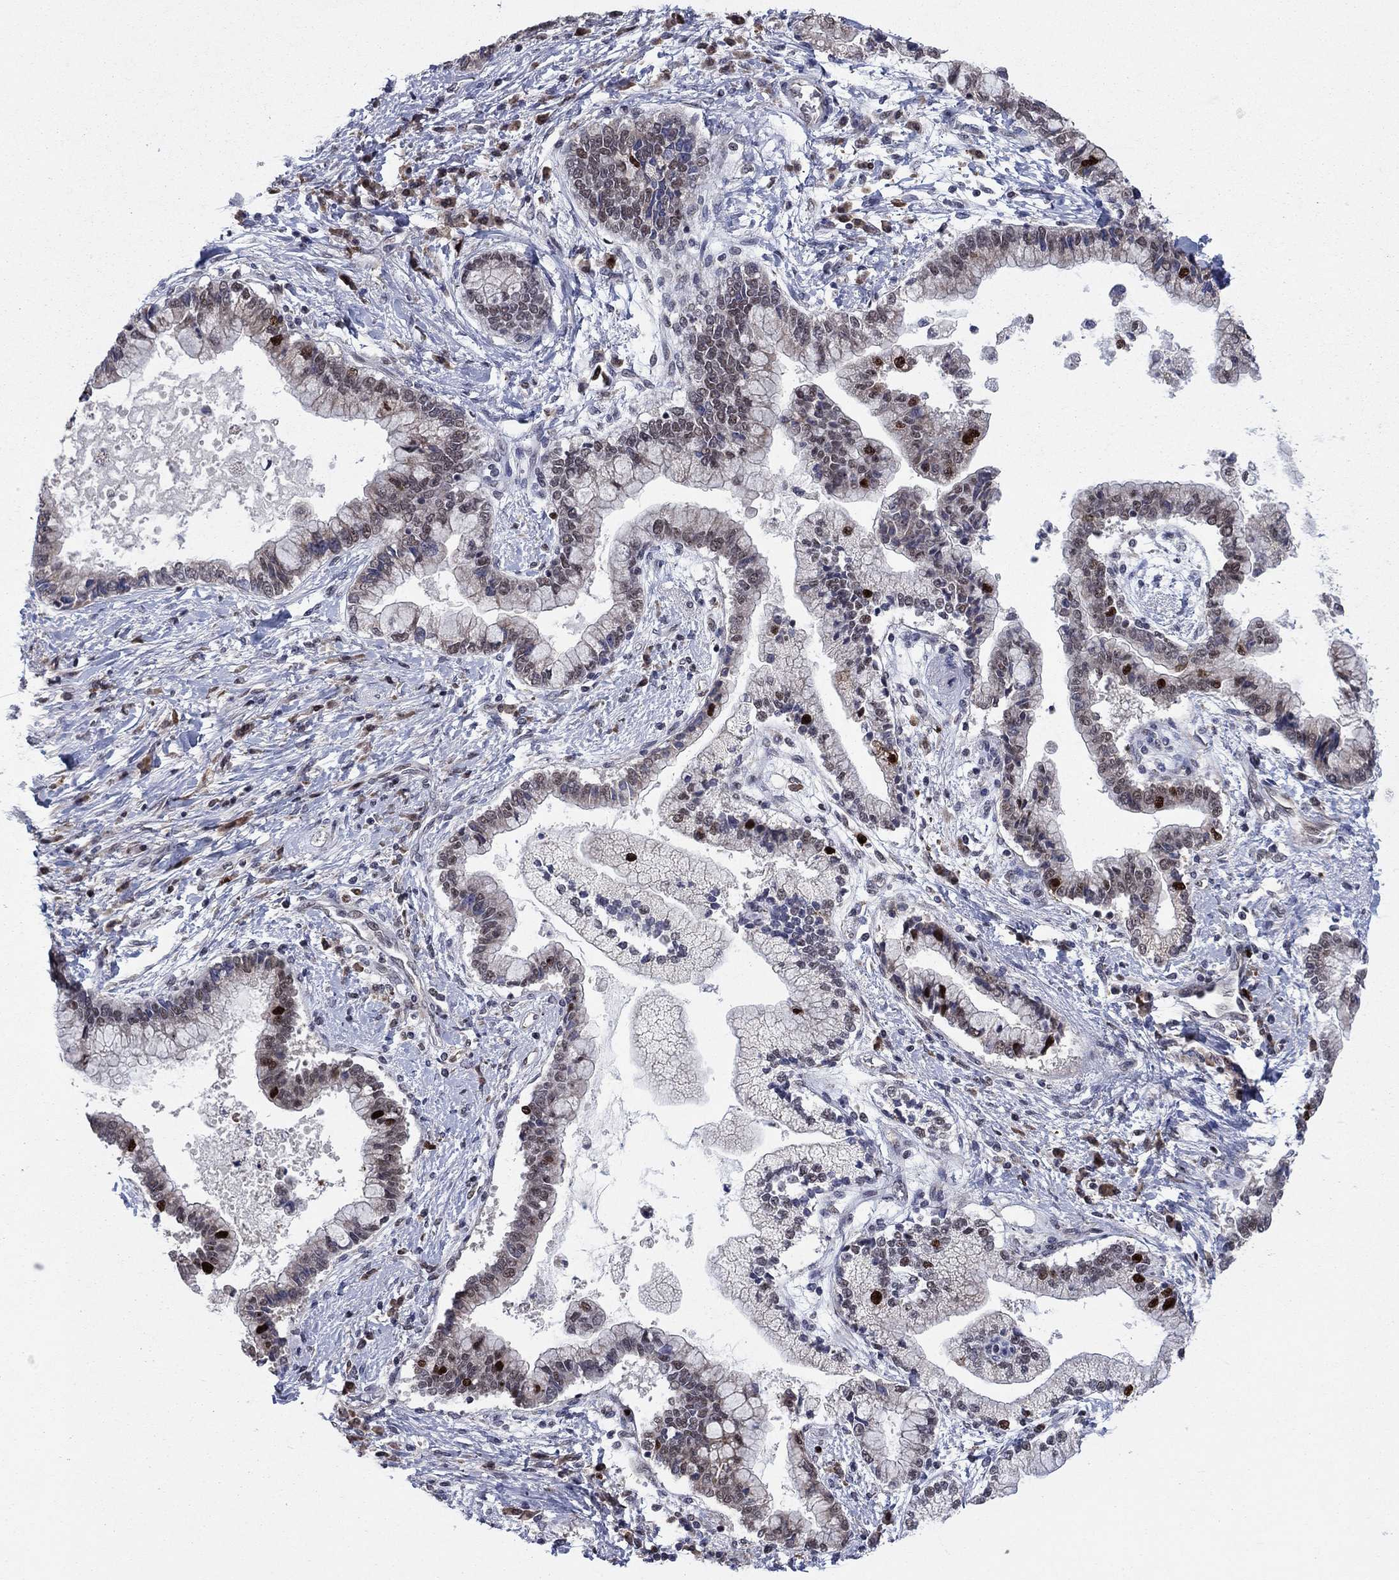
{"staining": {"intensity": "strong", "quantity": "<25%", "location": "nuclear"}, "tissue": "liver cancer", "cell_type": "Tumor cells", "image_type": "cancer", "snomed": [{"axis": "morphology", "description": "Cholangiocarcinoma"}, {"axis": "topography", "description": "Liver"}], "caption": "Protein expression analysis of liver cancer displays strong nuclear staining in approximately <25% of tumor cells. The protein is shown in brown color, while the nuclei are stained blue.", "gene": "CDCA5", "patient": {"sex": "male", "age": 50}}